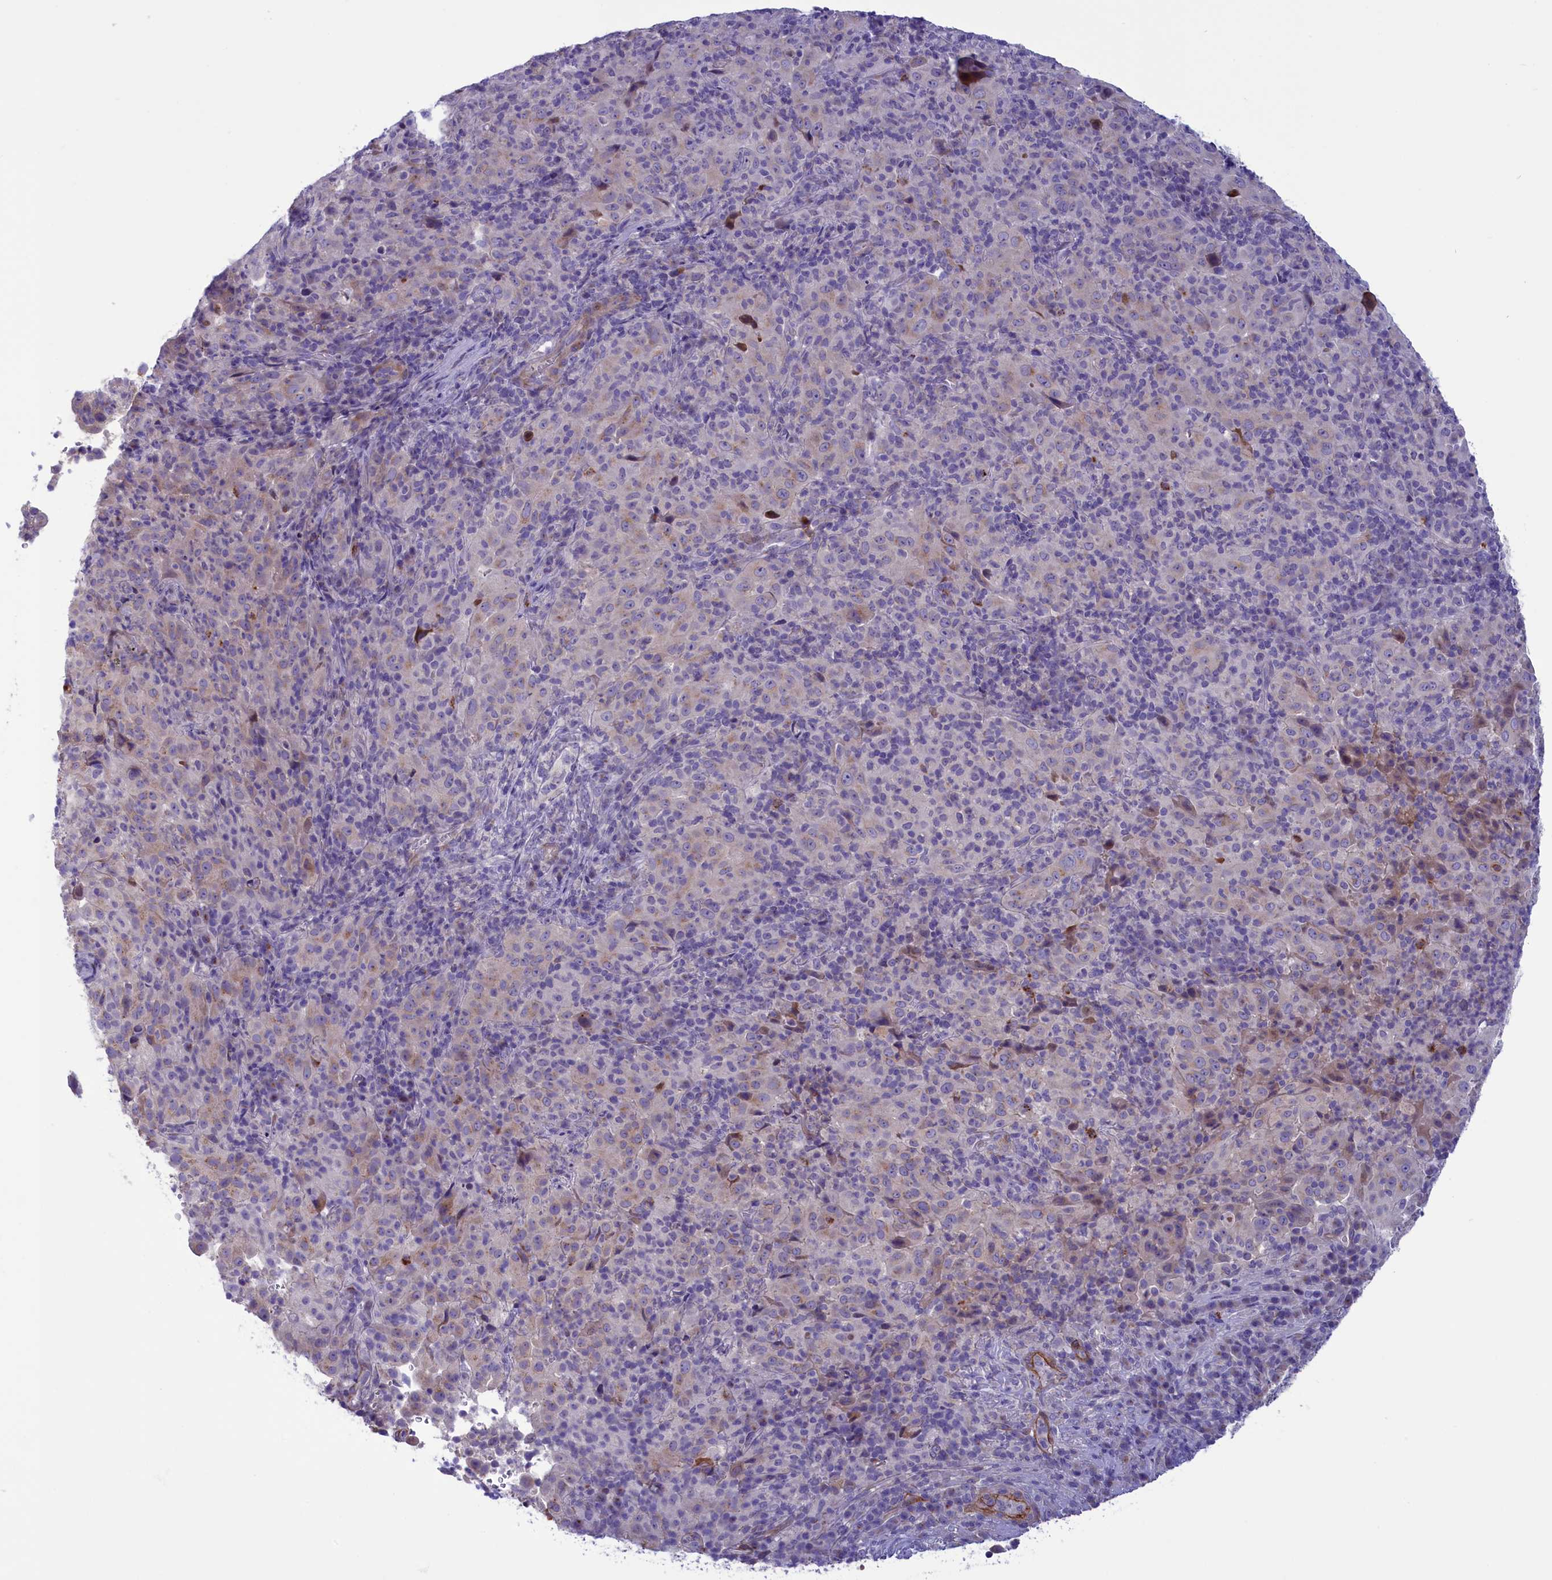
{"staining": {"intensity": "negative", "quantity": "none", "location": "none"}, "tissue": "pancreatic cancer", "cell_type": "Tumor cells", "image_type": "cancer", "snomed": [{"axis": "morphology", "description": "Adenocarcinoma, NOS"}, {"axis": "topography", "description": "Pancreas"}], "caption": "Pancreatic adenocarcinoma stained for a protein using IHC reveals no positivity tumor cells.", "gene": "LOXL1", "patient": {"sex": "male", "age": 63}}